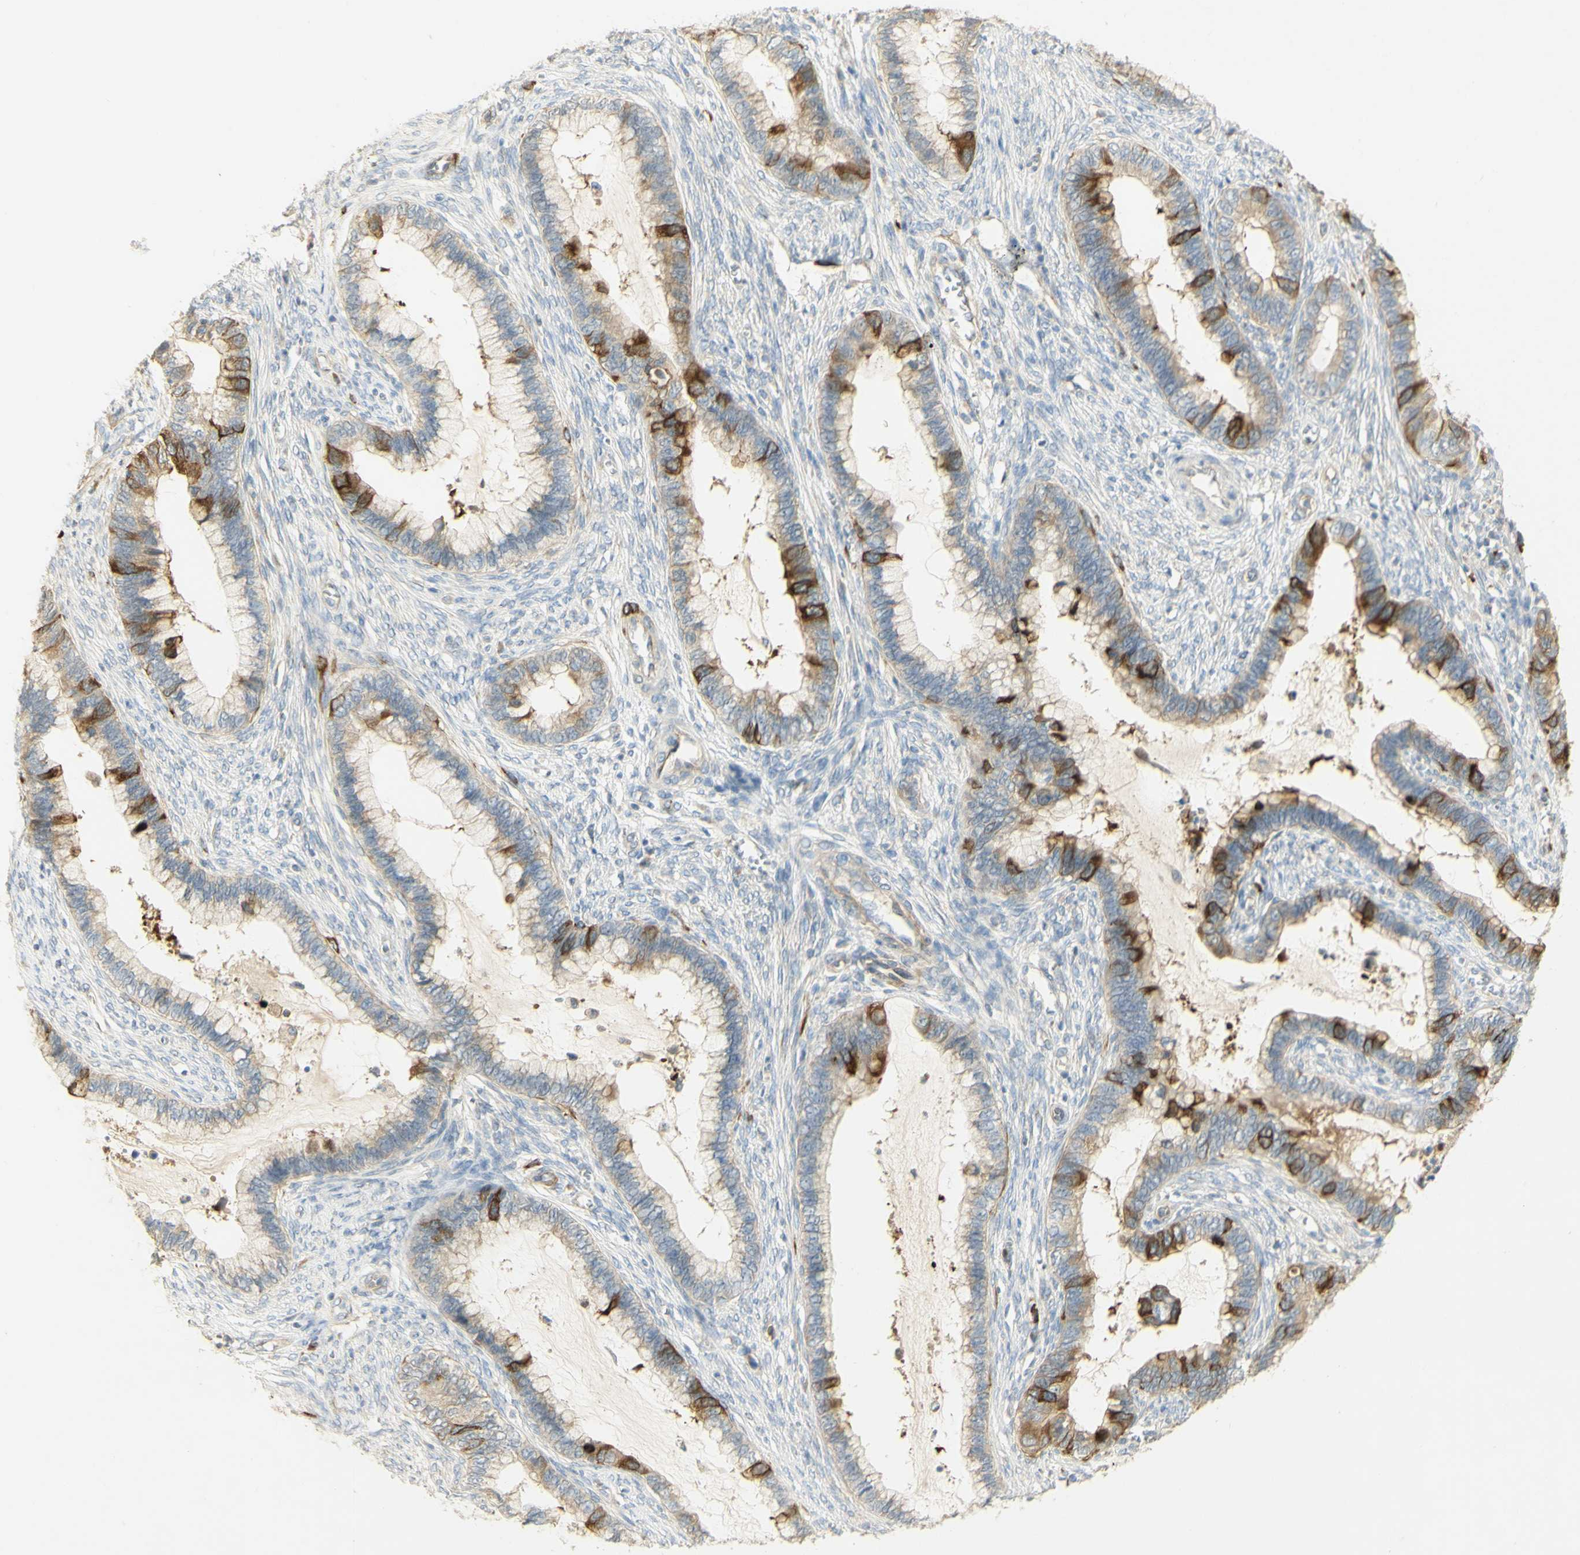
{"staining": {"intensity": "strong", "quantity": "25%-75%", "location": "cytoplasmic/membranous"}, "tissue": "cervical cancer", "cell_type": "Tumor cells", "image_type": "cancer", "snomed": [{"axis": "morphology", "description": "Adenocarcinoma, NOS"}, {"axis": "topography", "description": "Cervix"}], "caption": "Cervical cancer tissue displays strong cytoplasmic/membranous positivity in about 25%-75% of tumor cells, visualized by immunohistochemistry.", "gene": "KIF11", "patient": {"sex": "female", "age": 44}}